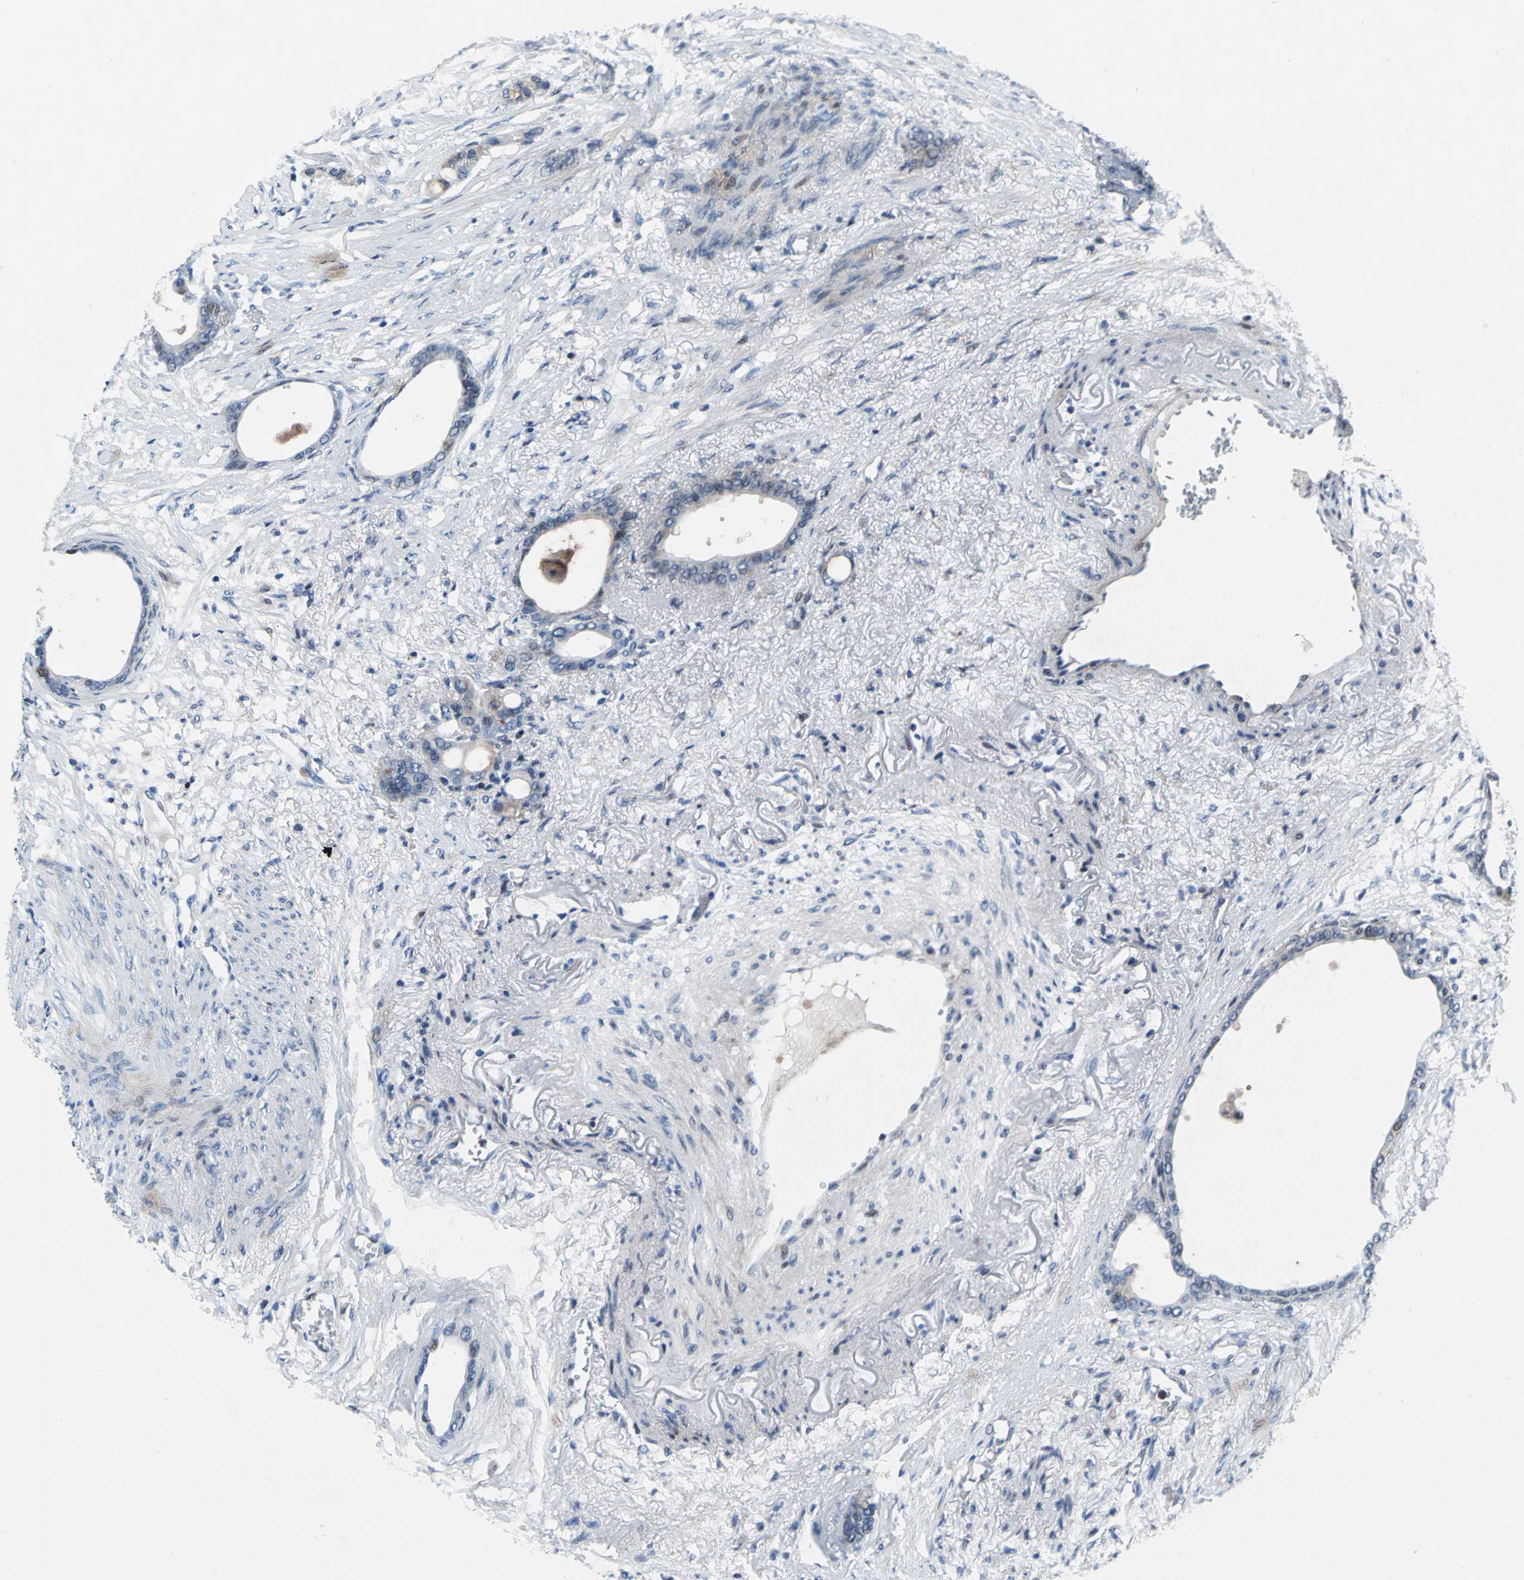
{"staining": {"intensity": "weak", "quantity": "<25%", "location": "cytoplasmic/membranous,nuclear"}, "tissue": "stomach cancer", "cell_type": "Tumor cells", "image_type": "cancer", "snomed": [{"axis": "morphology", "description": "Adenocarcinoma, NOS"}, {"axis": "topography", "description": "Stomach"}], "caption": "This is an immunohistochemistry micrograph of human adenocarcinoma (stomach). There is no staining in tumor cells.", "gene": "EXD2", "patient": {"sex": "female", "age": 75}}